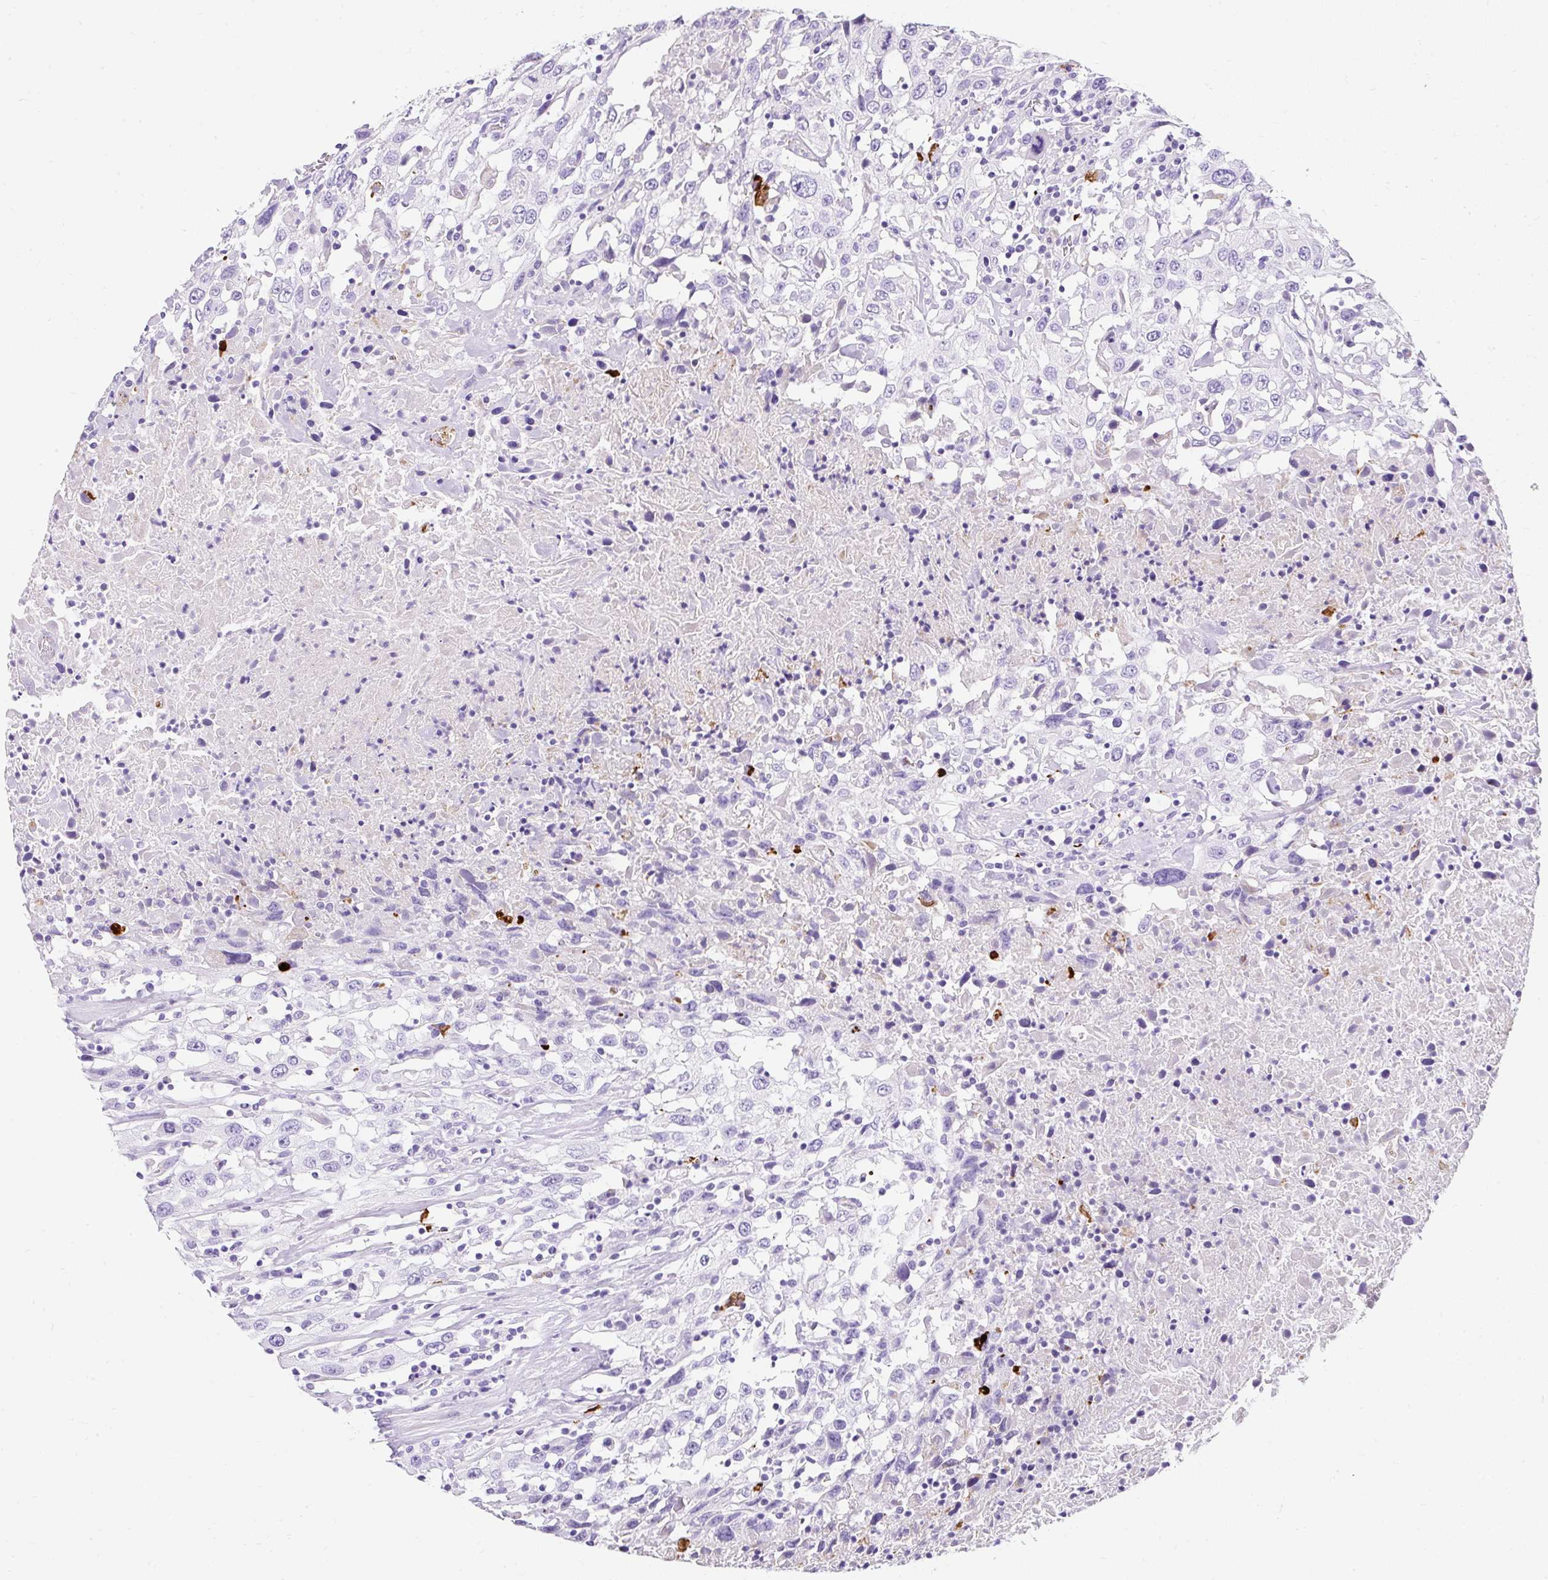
{"staining": {"intensity": "negative", "quantity": "none", "location": "none"}, "tissue": "urothelial cancer", "cell_type": "Tumor cells", "image_type": "cancer", "snomed": [{"axis": "morphology", "description": "Urothelial carcinoma, High grade"}, {"axis": "topography", "description": "Urinary bladder"}], "caption": "High-grade urothelial carcinoma was stained to show a protein in brown. There is no significant staining in tumor cells. (DAB (3,3'-diaminobenzidine) immunohistochemistry with hematoxylin counter stain).", "gene": "APOC4-APOC2", "patient": {"sex": "male", "age": 61}}